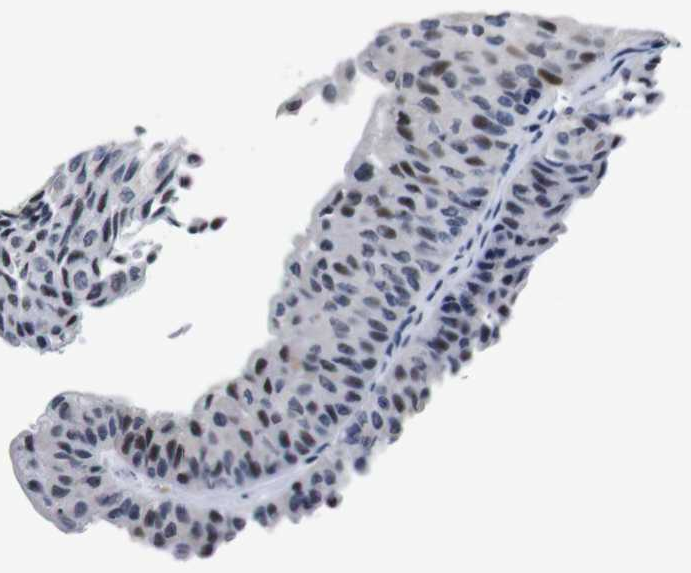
{"staining": {"intensity": "weak", "quantity": "25%-75%", "location": "nuclear"}, "tissue": "urothelial cancer", "cell_type": "Tumor cells", "image_type": "cancer", "snomed": [{"axis": "morphology", "description": "Urothelial carcinoma, Low grade"}, {"axis": "topography", "description": "Urinary bladder"}], "caption": "Urothelial carcinoma (low-grade) tissue displays weak nuclear expression in approximately 25%-75% of tumor cells, visualized by immunohistochemistry.", "gene": "GATA6", "patient": {"sex": "male", "age": 78}}